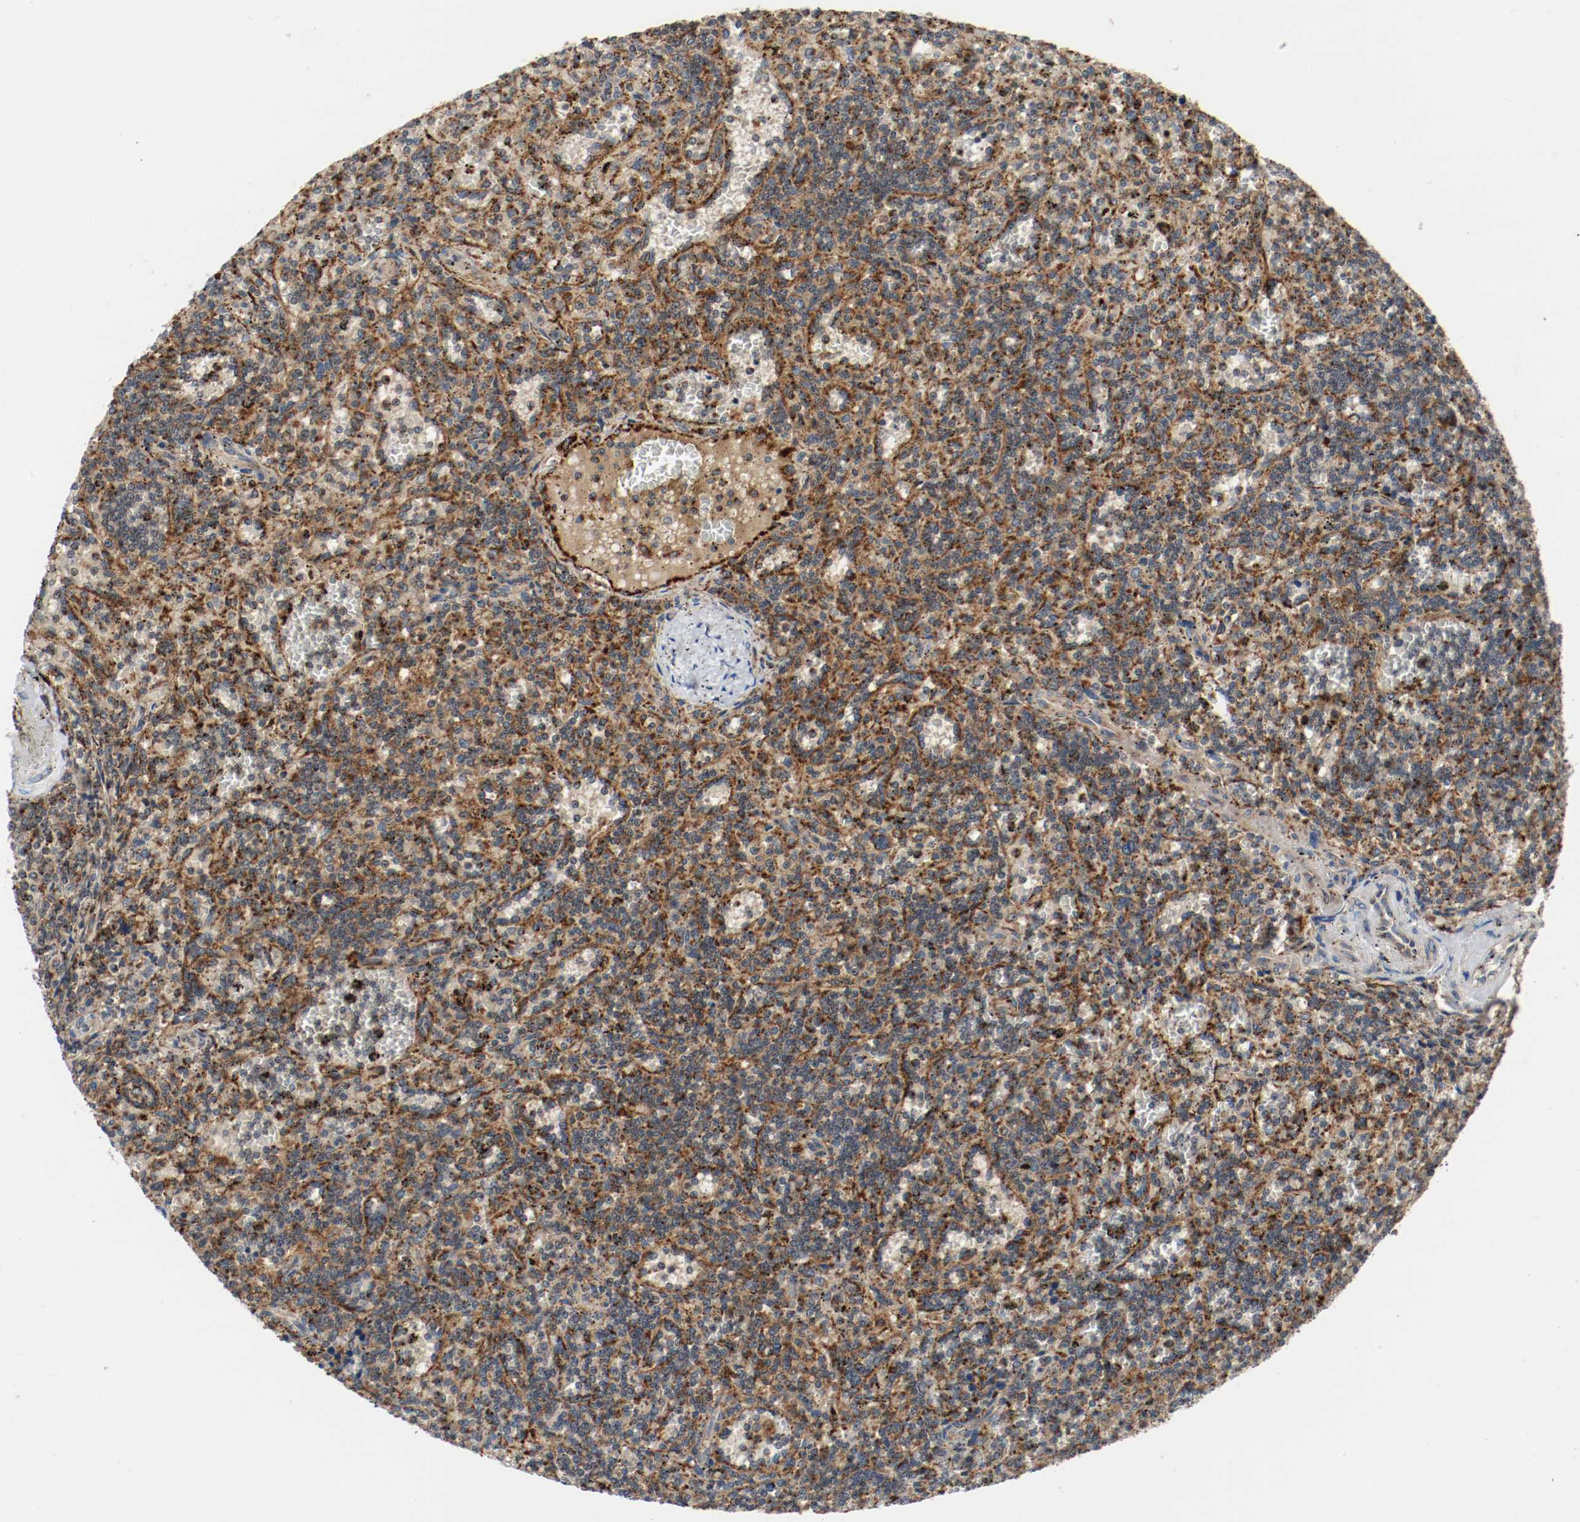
{"staining": {"intensity": "moderate", "quantity": ">75%", "location": "cytoplasmic/membranous"}, "tissue": "lymphoma", "cell_type": "Tumor cells", "image_type": "cancer", "snomed": [{"axis": "morphology", "description": "Malignant lymphoma, non-Hodgkin's type, Low grade"}, {"axis": "topography", "description": "Spleen"}], "caption": "Lymphoma tissue displays moderate cytoplasmic/membranous positivity in approximately >75% of tumor cells, visualized by immunohistochemistry.", "gene": "LAMP2", "patient": {"sex": "male", "age": 73}}